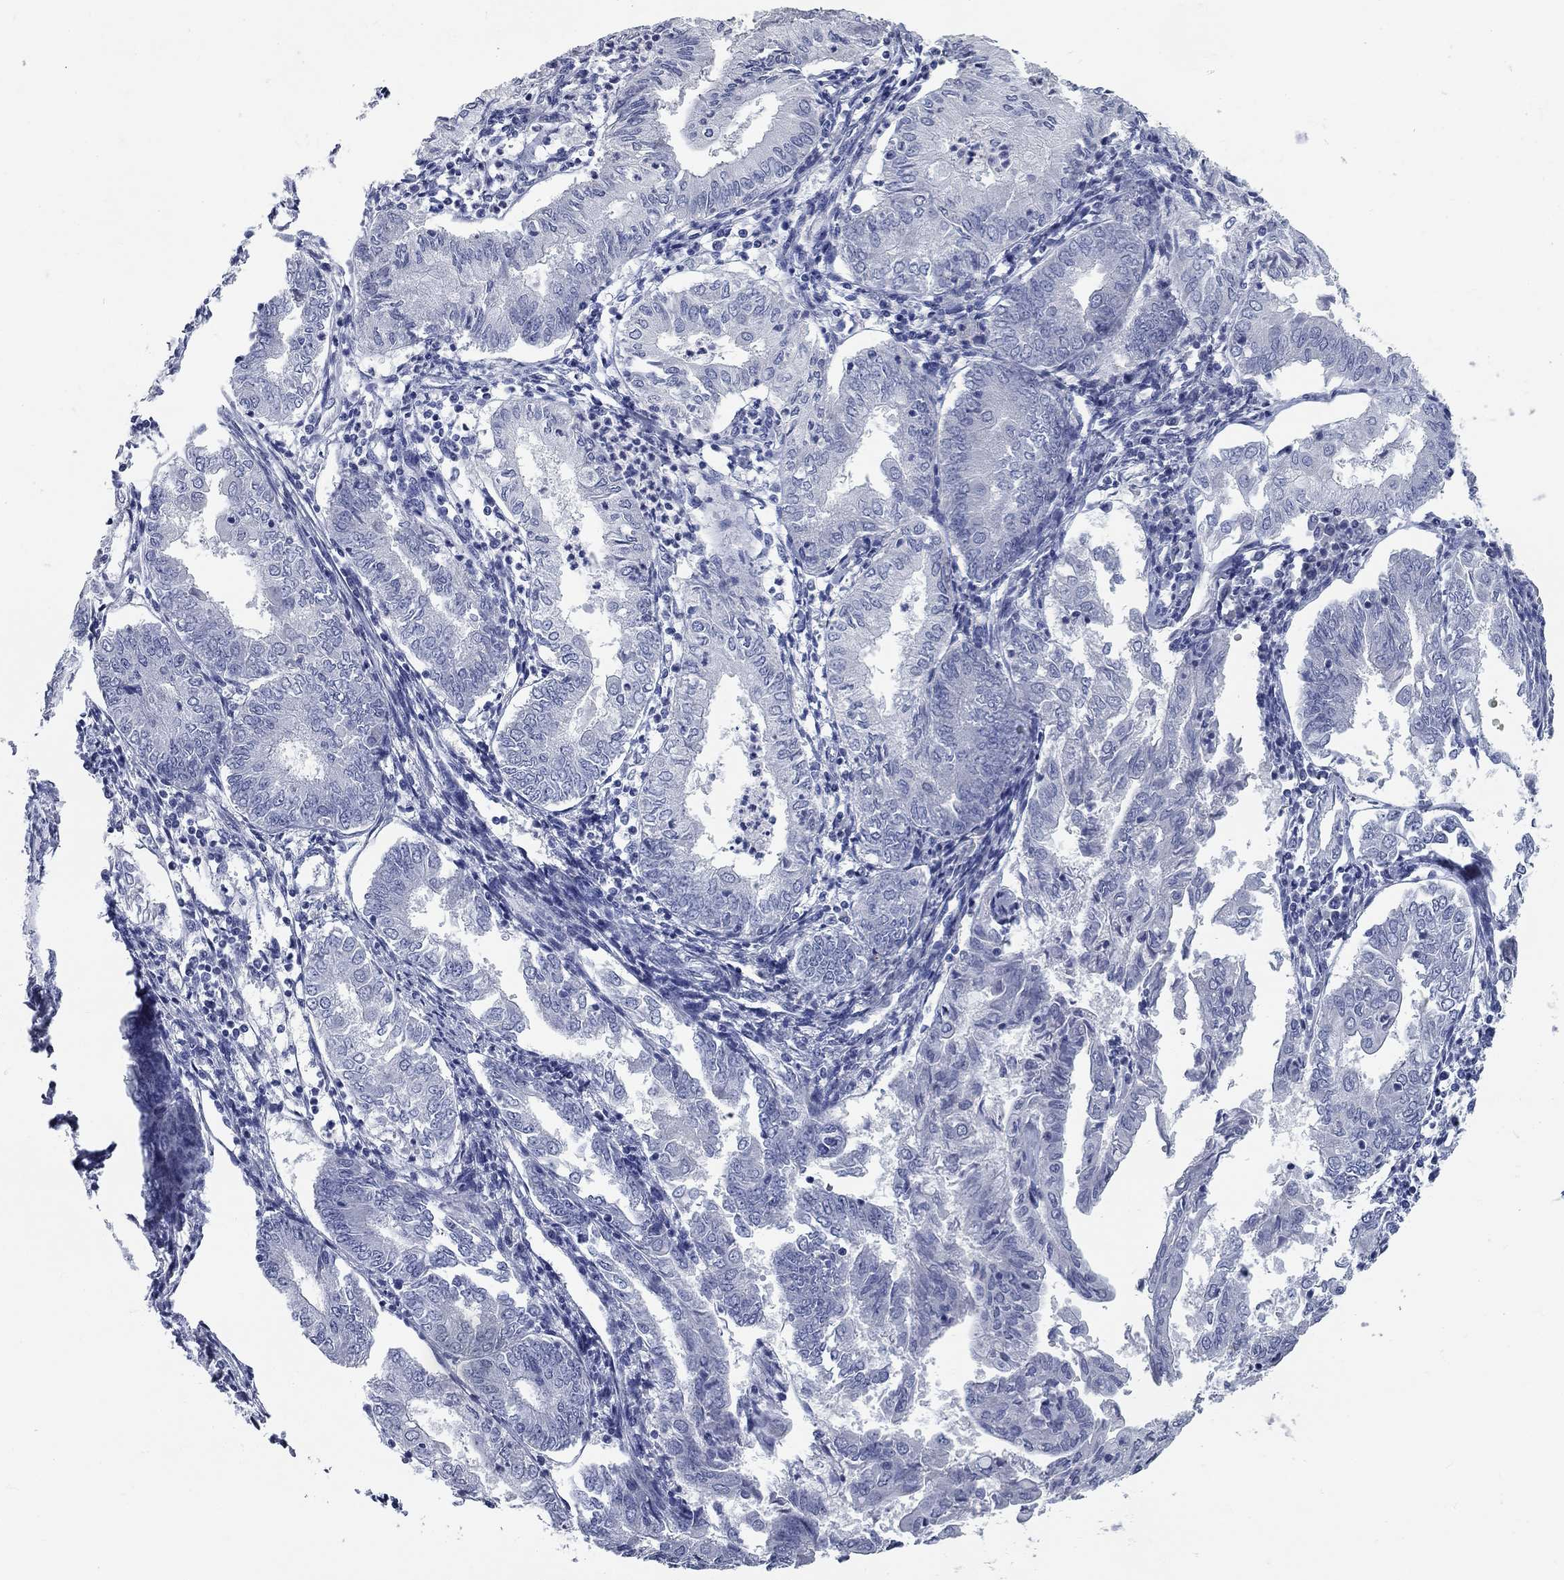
{"staining": {"intensity": "negative", "quantity": "none", "location": "none"}, "tissue": "endometrial cancer", "cell_type": "Tumor cells", "image_type": "cancer", "snomed": [{"axis": "morphology", "description": "Adenocarcinoma, NOS"}, {"axis": "topography", "description": "Endometrium"}], "caption": "The histopathology image demonstrates no significant positivity in tumor cells of adenocarcinoma (endometrial). (DAB (3,3'-diaminobenzidine) immunohistochemistry (IHC), high magnification).", "gene": "SYT12", "patient": {"sex": "female", "age": 68}}